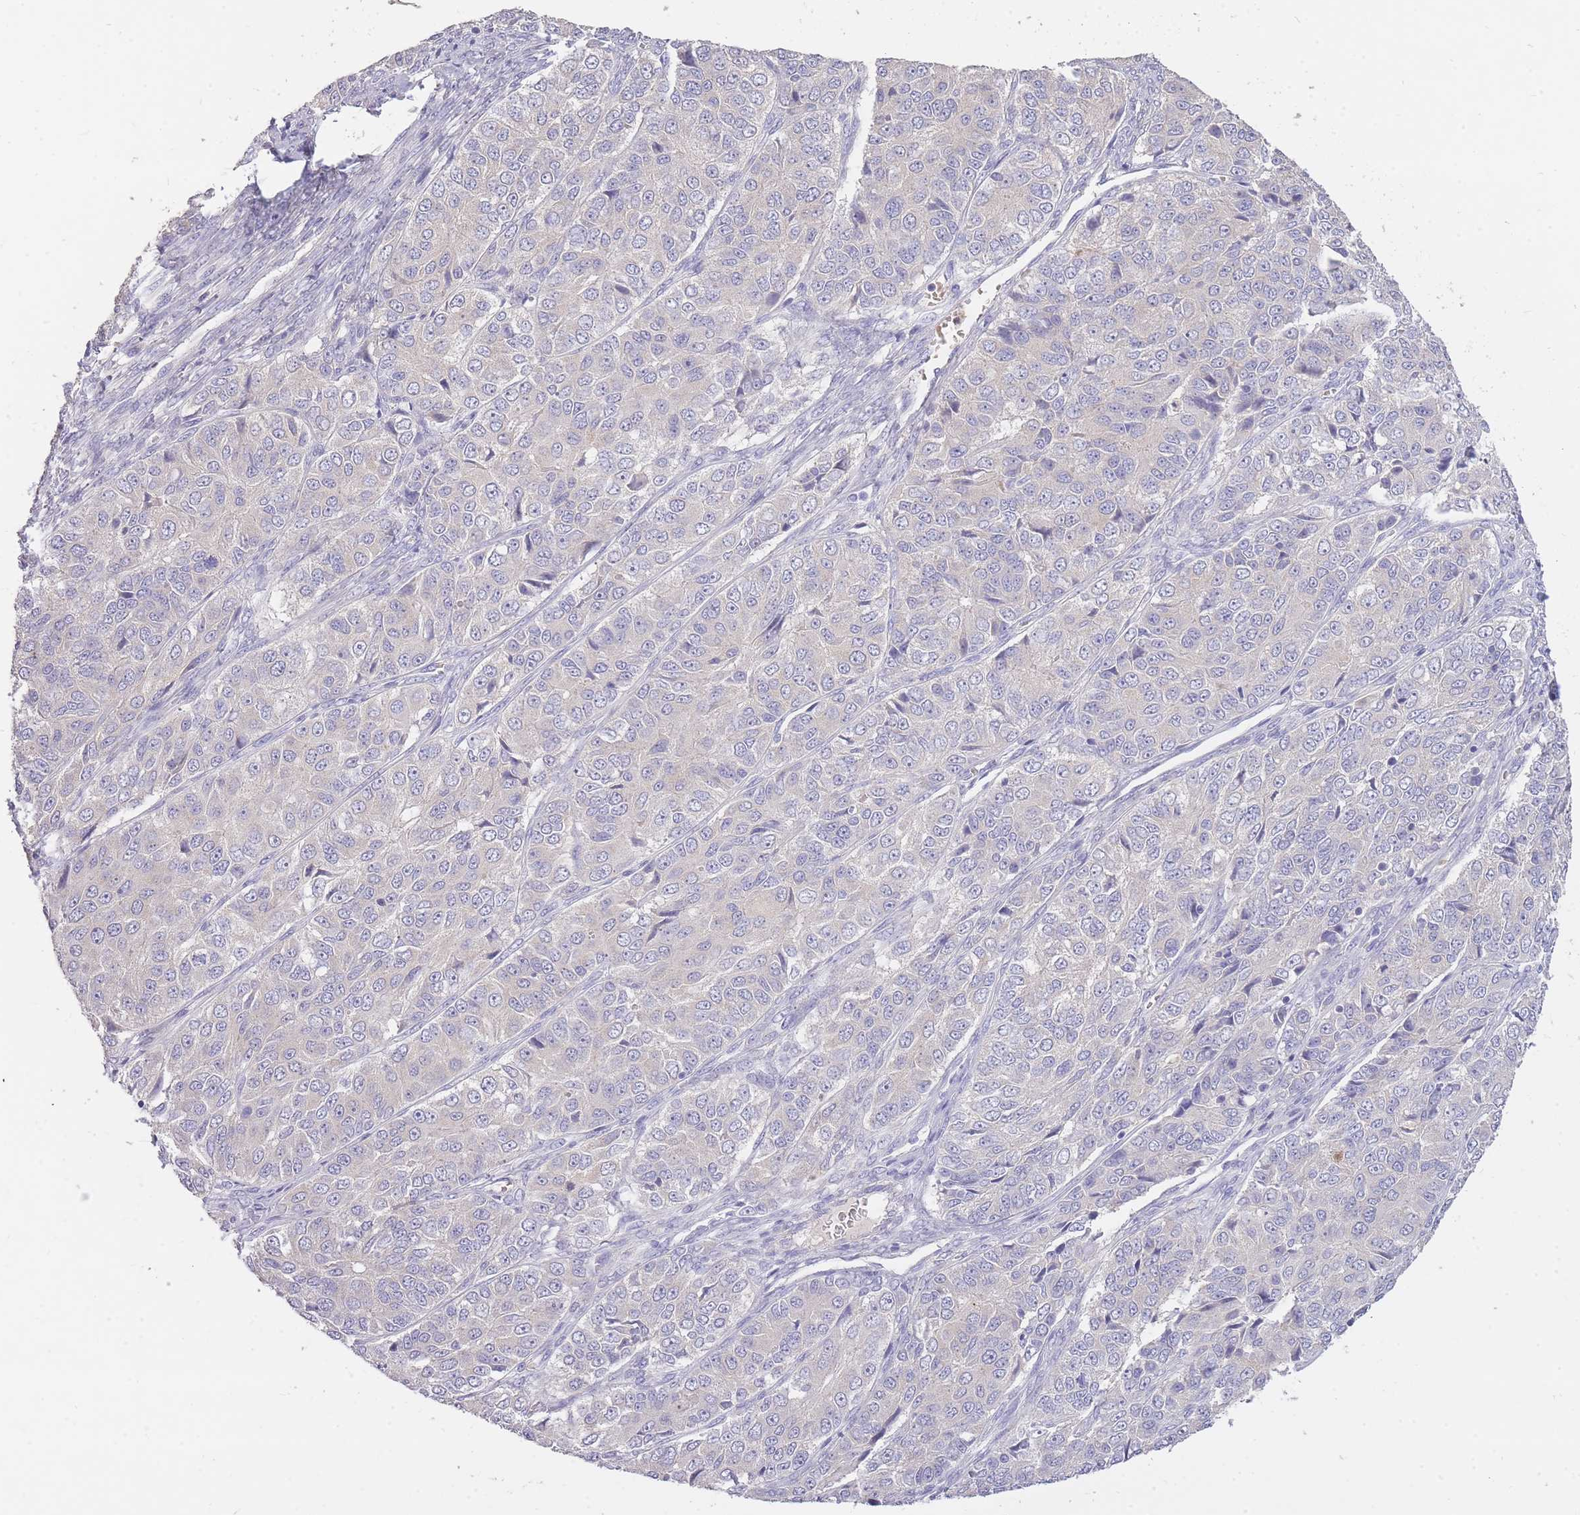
{"staining": {"intensity": "negative", "quantity": "none", "location": "none"}, "tissue": "ovarian cancer", "cell_type": "Tumor cells", "image_type": "cancer", "snomed": [{"axis": "morphology", "description": "Carcinoma, endometroid"}, {"axis": "topography", "description": "Ovary"}], "caption": "Immunohistochemical staining of ovarian cancer shows no significant staining in tumor cells.", "gene": "FRG2C", "patient": {"sex": "female", "age": 51}}